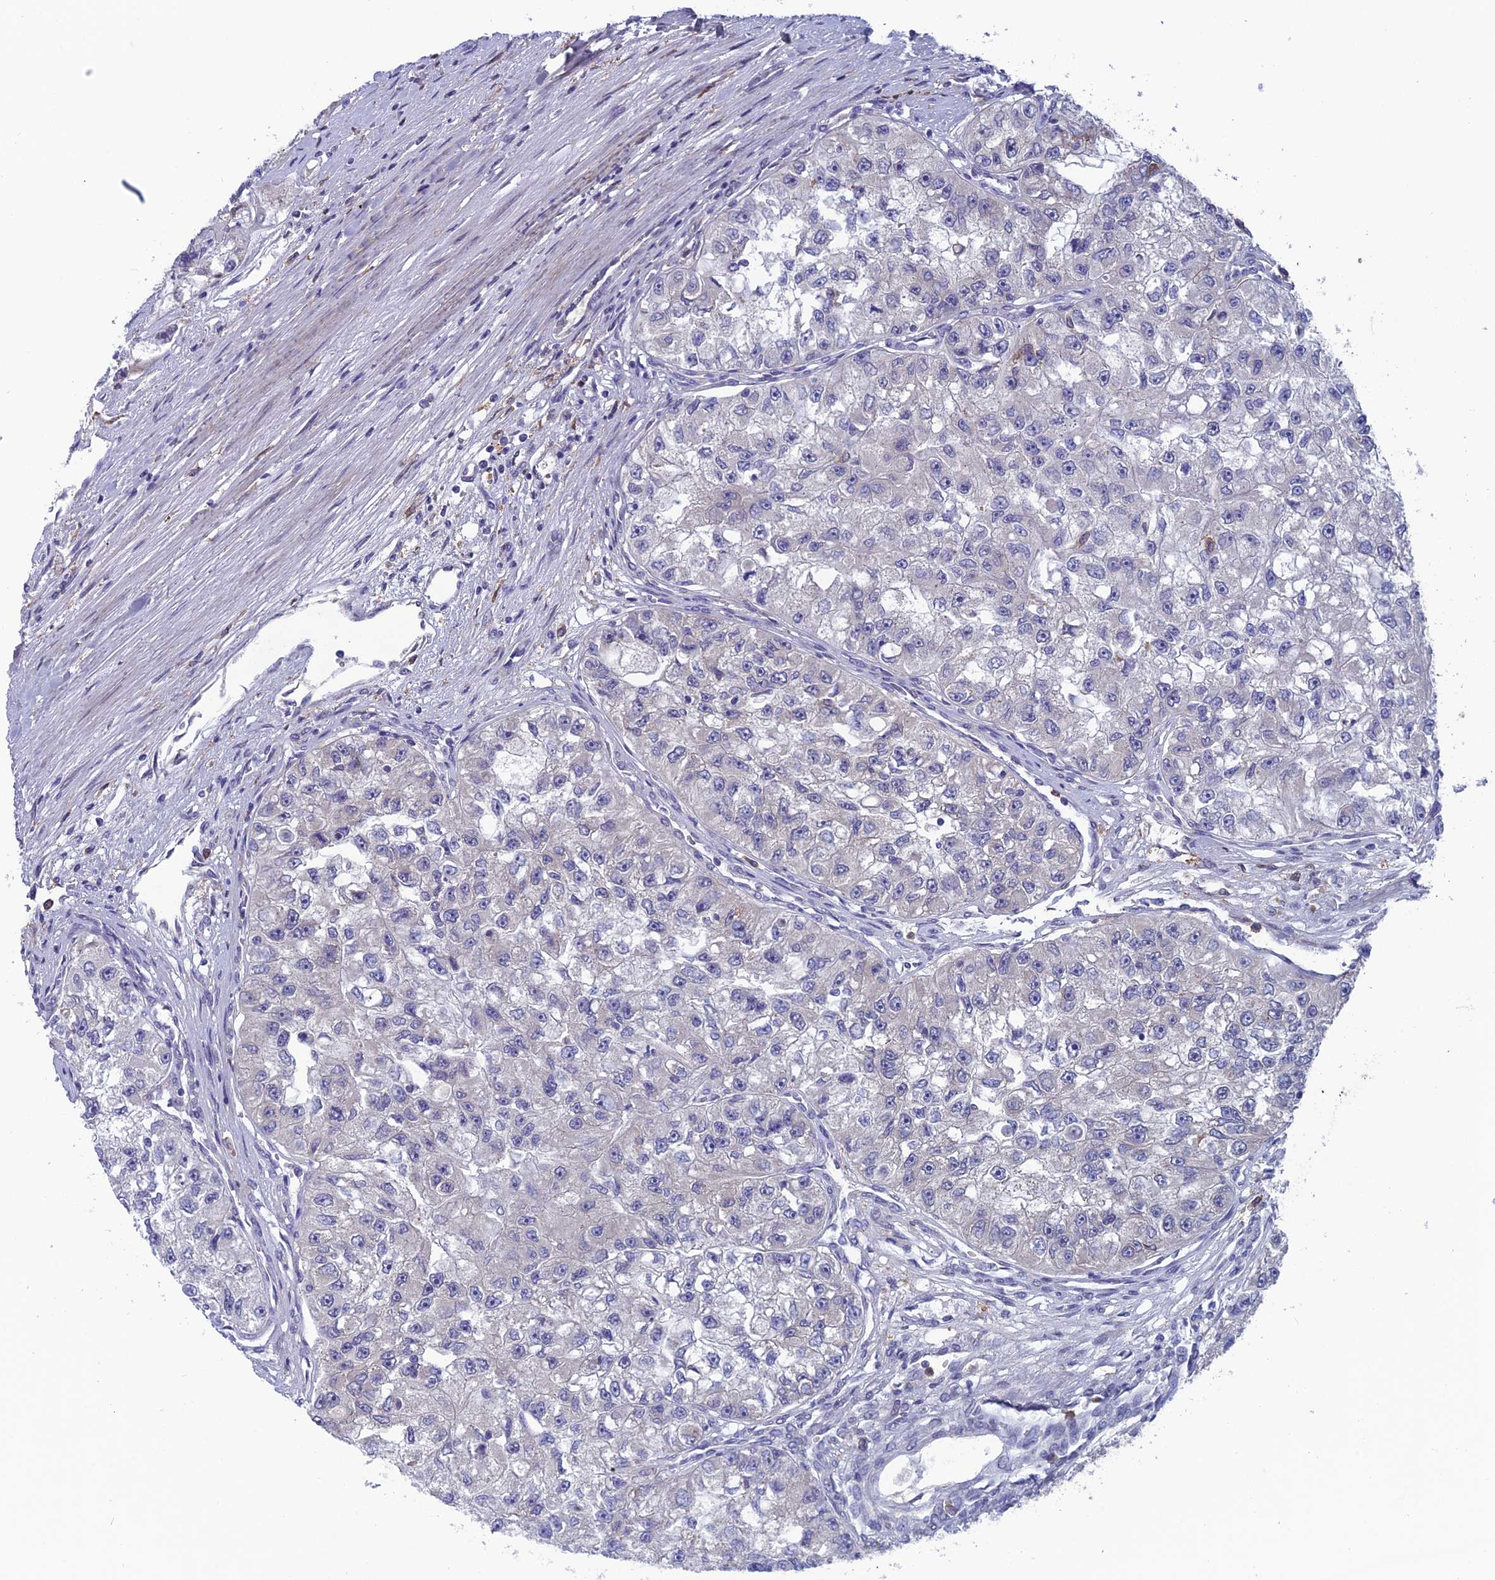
{"staining": {"intensity": "negative", "quantity": "none", "location": "none"}, "tissue": "renal cancer", "cell_type": "Tumor cells", "image_type": "cancer", "snomed": [{"axis": "morphology", "description": "Adenocarcinoma, NOS"}, {"axis": "topography", "description": "Kidney"}], "caption": "This is a micrograph of IHC staining of adenocarcinoma (renal), which shows no positivity in tumor cells.", "gene": "MAST2", "patient": {"sex": "male", "age": 63}}